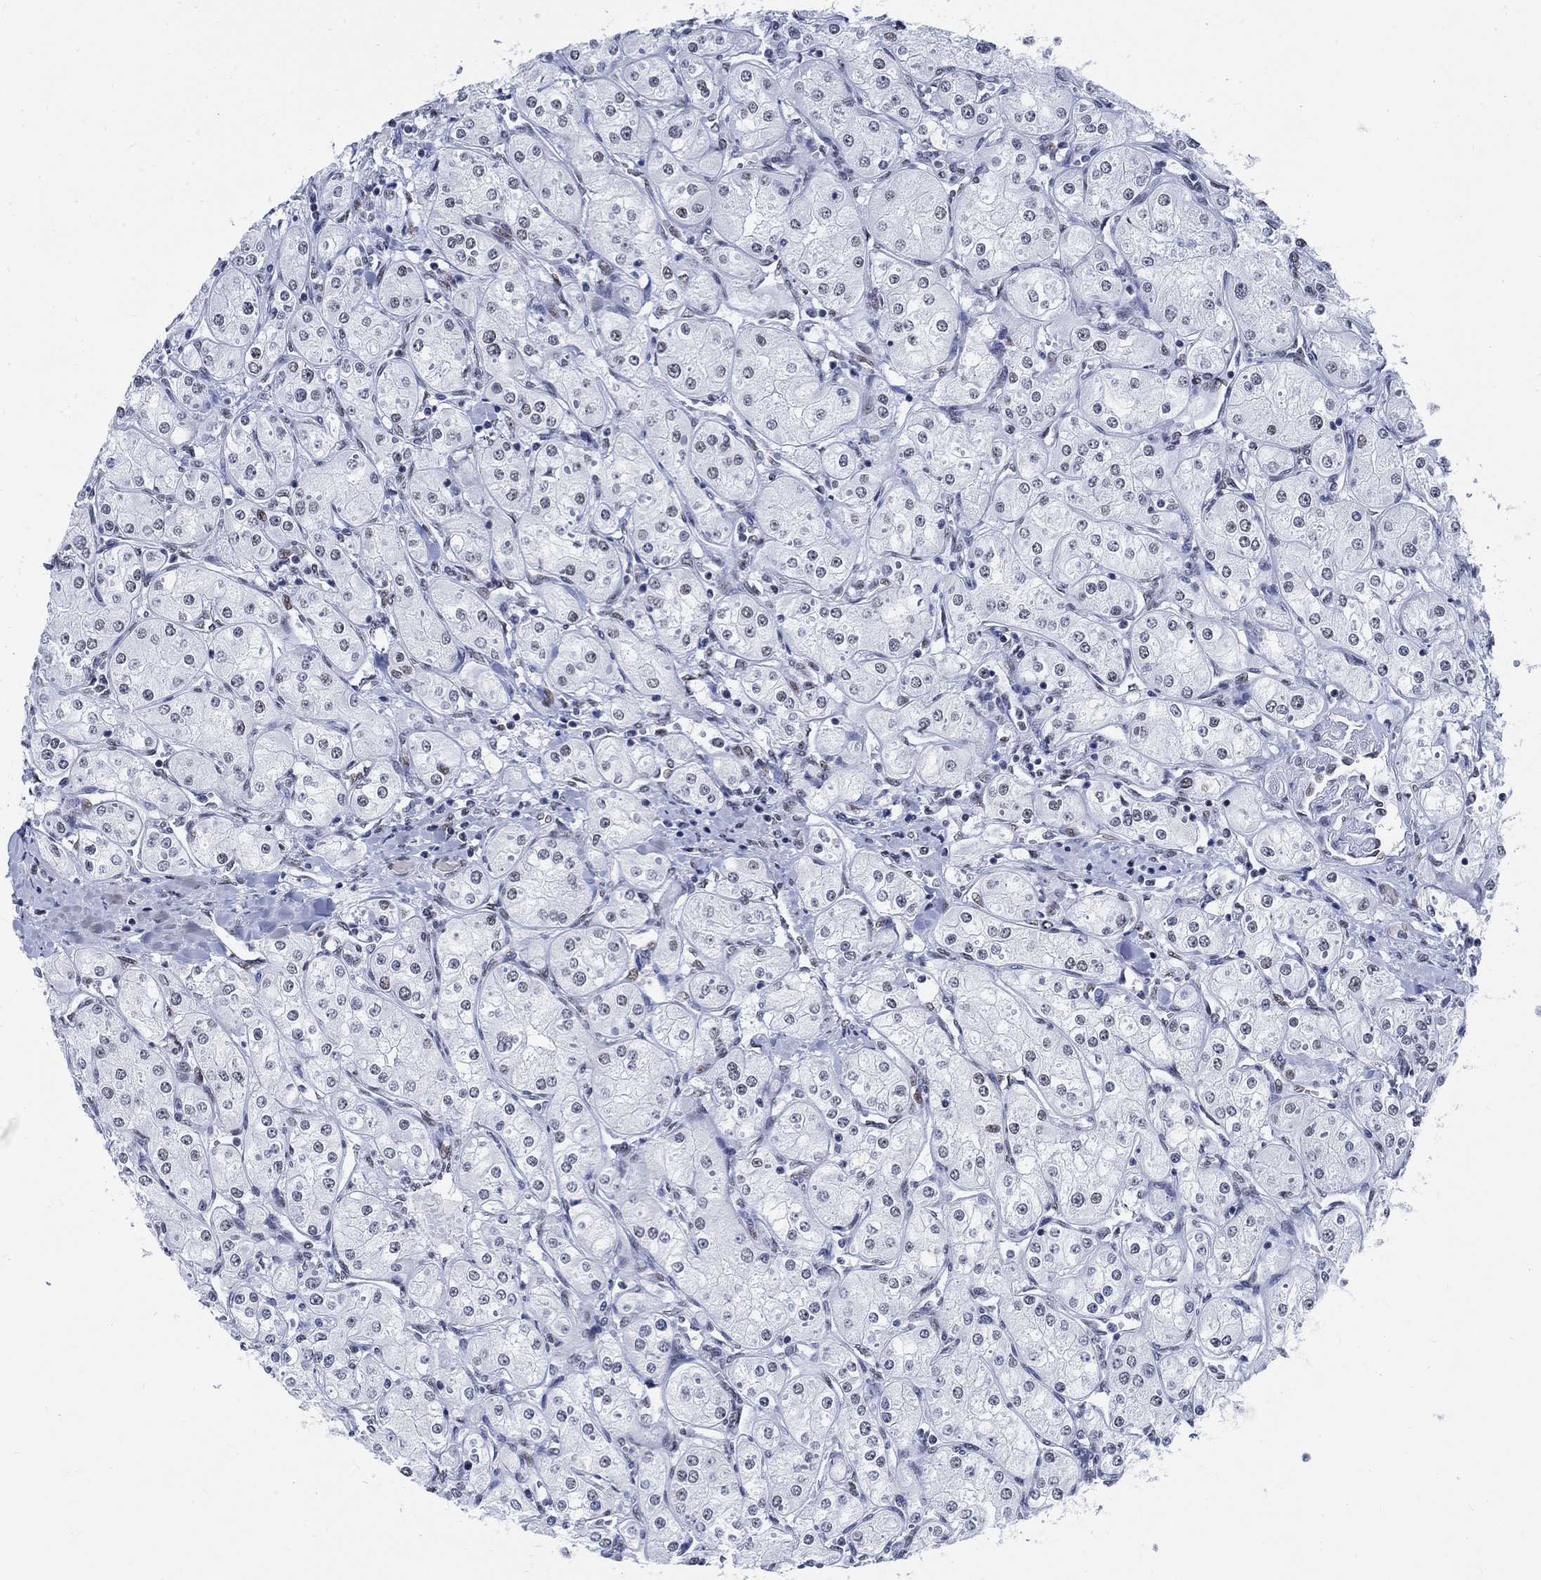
{"staining": {"intensity": "negative", "quantity": "none", "location": "none"}, "tissue": "renal cancer", "cell_type": "Tumor cells", "image_type": "cancer", "snomed": [{"axis": "morphology", "description": "Adenocarcinoma, NOS"}, {"axis": "topography", "description": "Kidney"}], "caption": "A high-resolution photomicrograph shows immunohistochemistry (IHC) staining of renal cancer, which shows no significant expression in tumor cells. The staining was performed using DAB to visualize the protein expression in brown, while the nuclei were stained in blue with hematoxylin (Magnification: 20x).", "gene": "DLK1", "patient": {"sex": "male", "age": 77}}